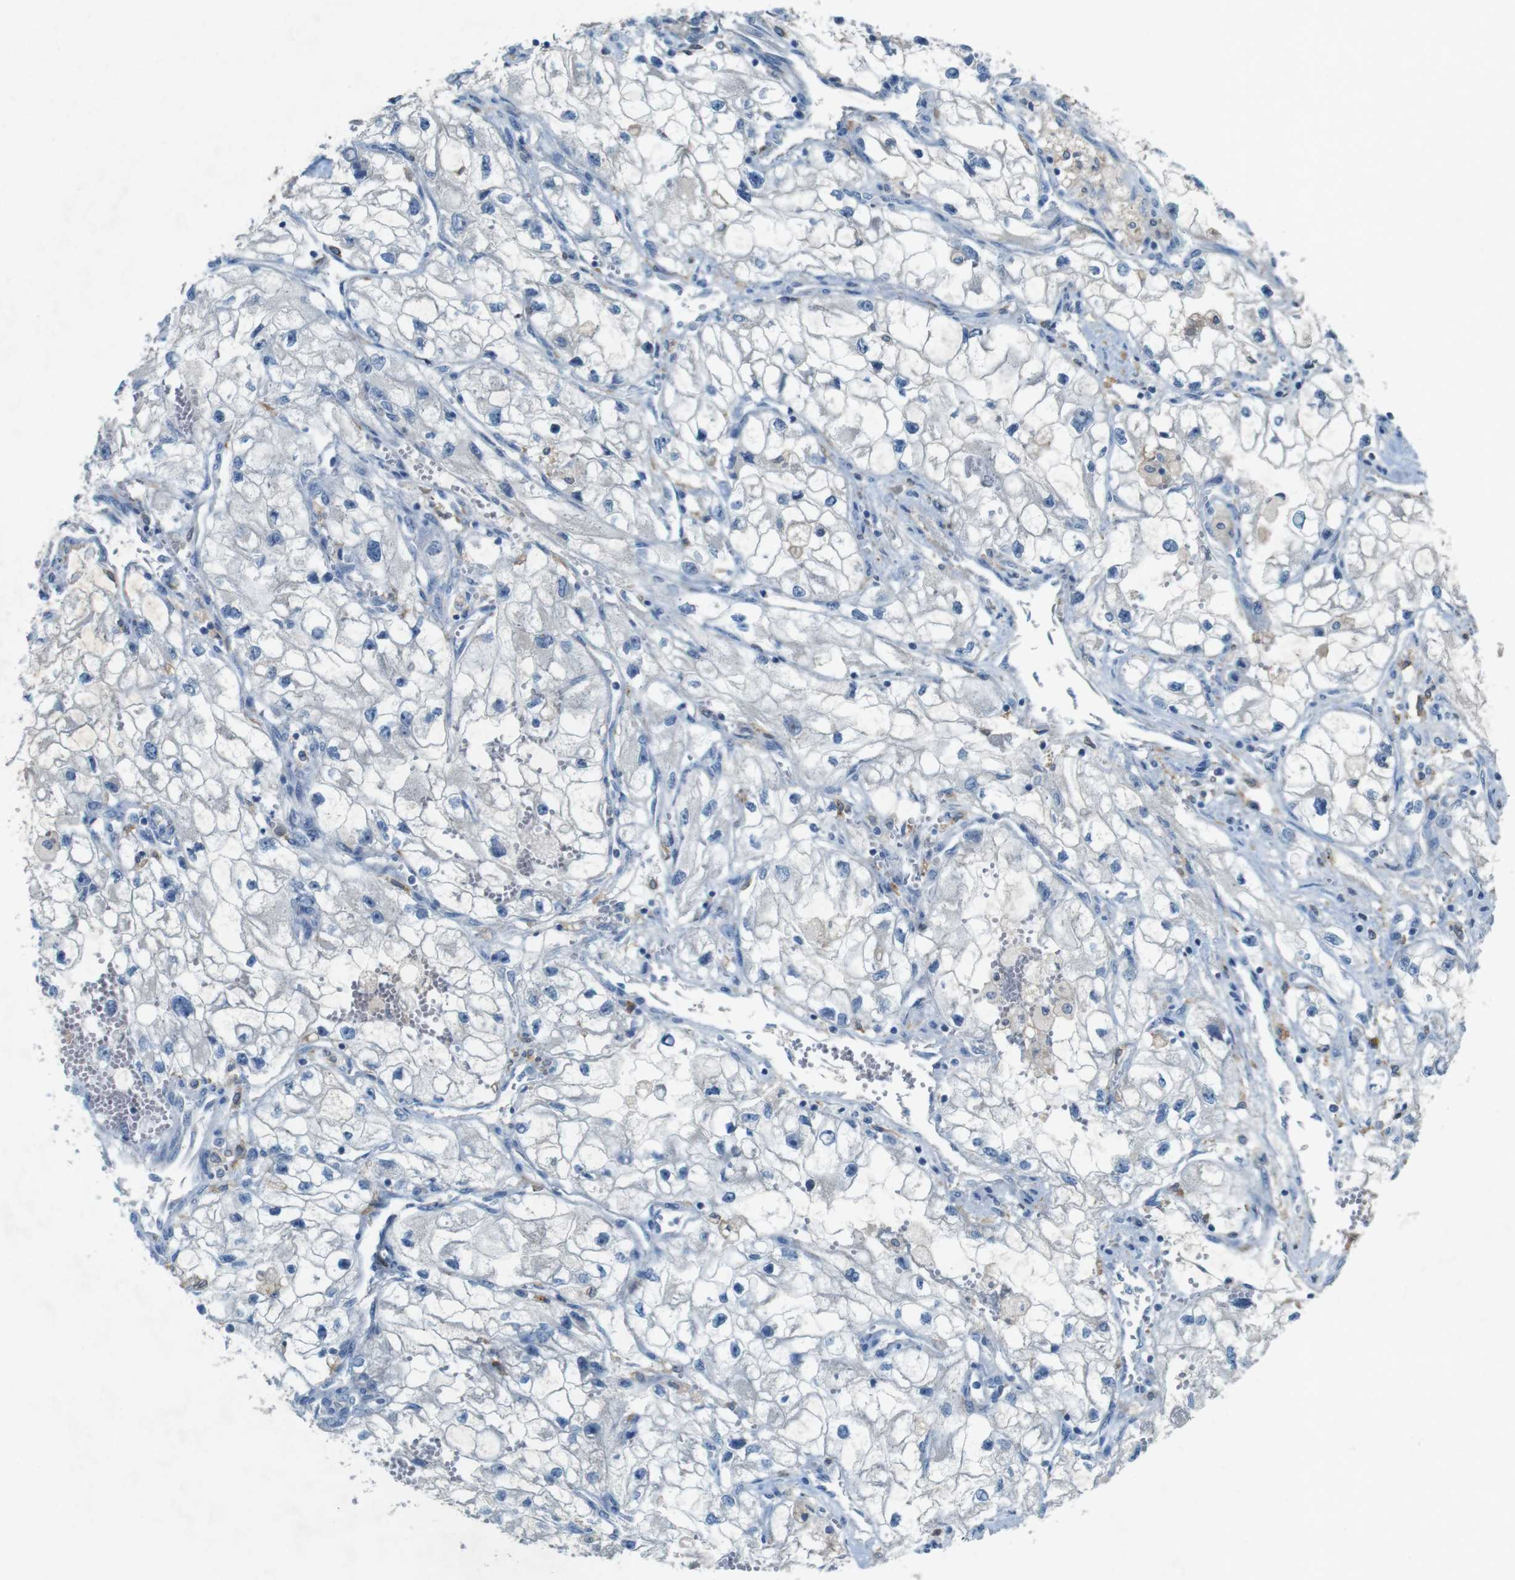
{"staining": {"intensity": "negative", "quantity": "none", "location": "none"}, "tissue": "renal cancer", "cell_type": "Tumor cells", "image_type": "cancer", "snomed": [{"axis": "morphology", "description": "Adenocarcinoma, NOS"}, {"axis": "topography", "description": "Kidney"}], "caption": "Immunohistochemistry of human renal cancer demonstrates no positivity in tumor cells.", "gene": "MOGAT3", "patient": {"sex": "female", "age": 70}}